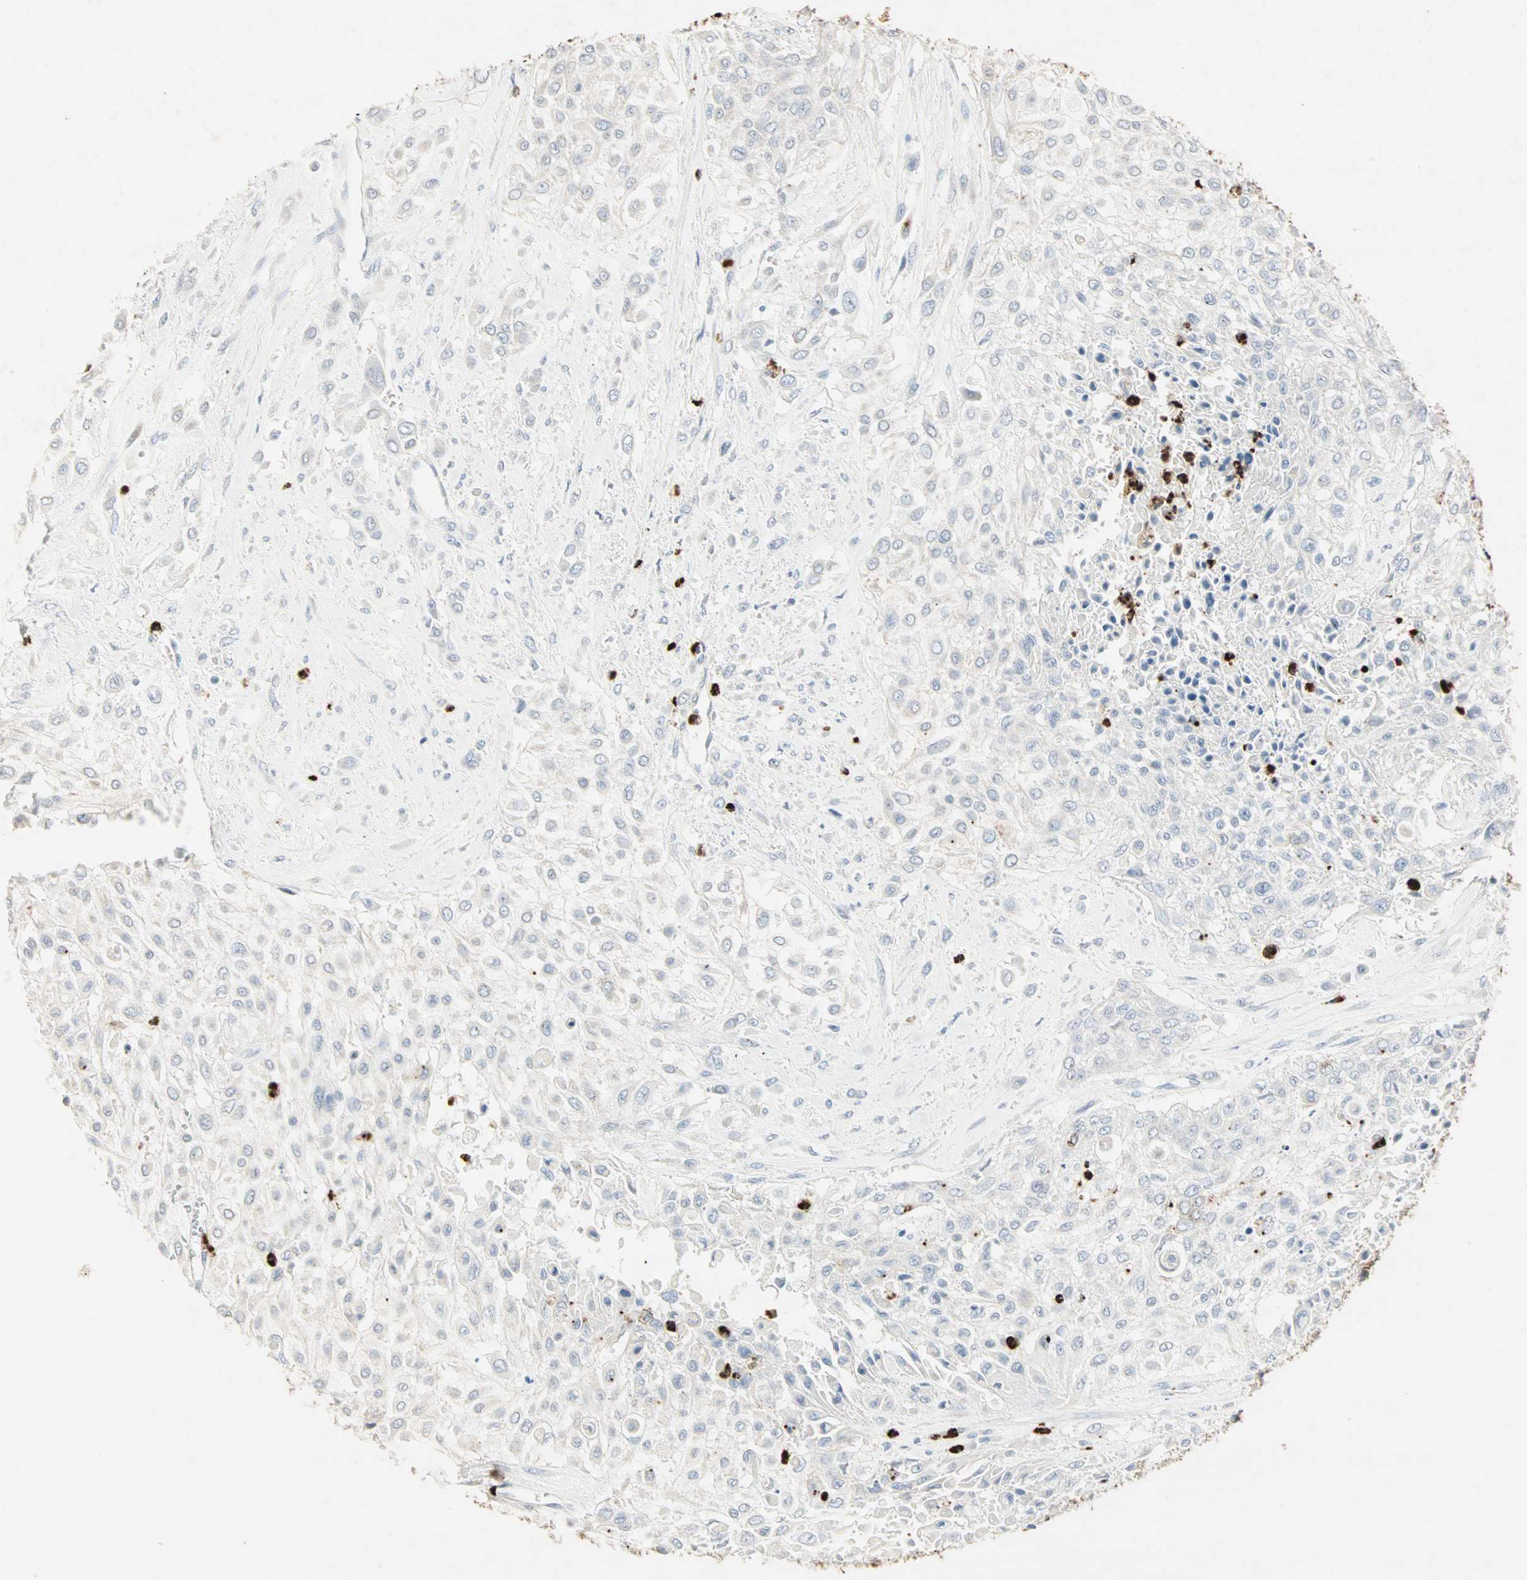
{"staining": {"intensity": "negative", "quantity": "none", "location": "none"}, "tissue": "urothelial cancer", "cell_type": "Tumor cells", "image_type": "cancer", "snomed": [{"axis": "morphology", "description": "Urothelial carcinoma, High grade"}, {"axis": "topography", "description": "Urinary bladder"}], "caption": "This is an IHC image of human high-grade urothelial carcinoma. There is no staining in tumor cells.", "gene": "CEACAM6", "patient": {"sex": "male", "age": 57}}